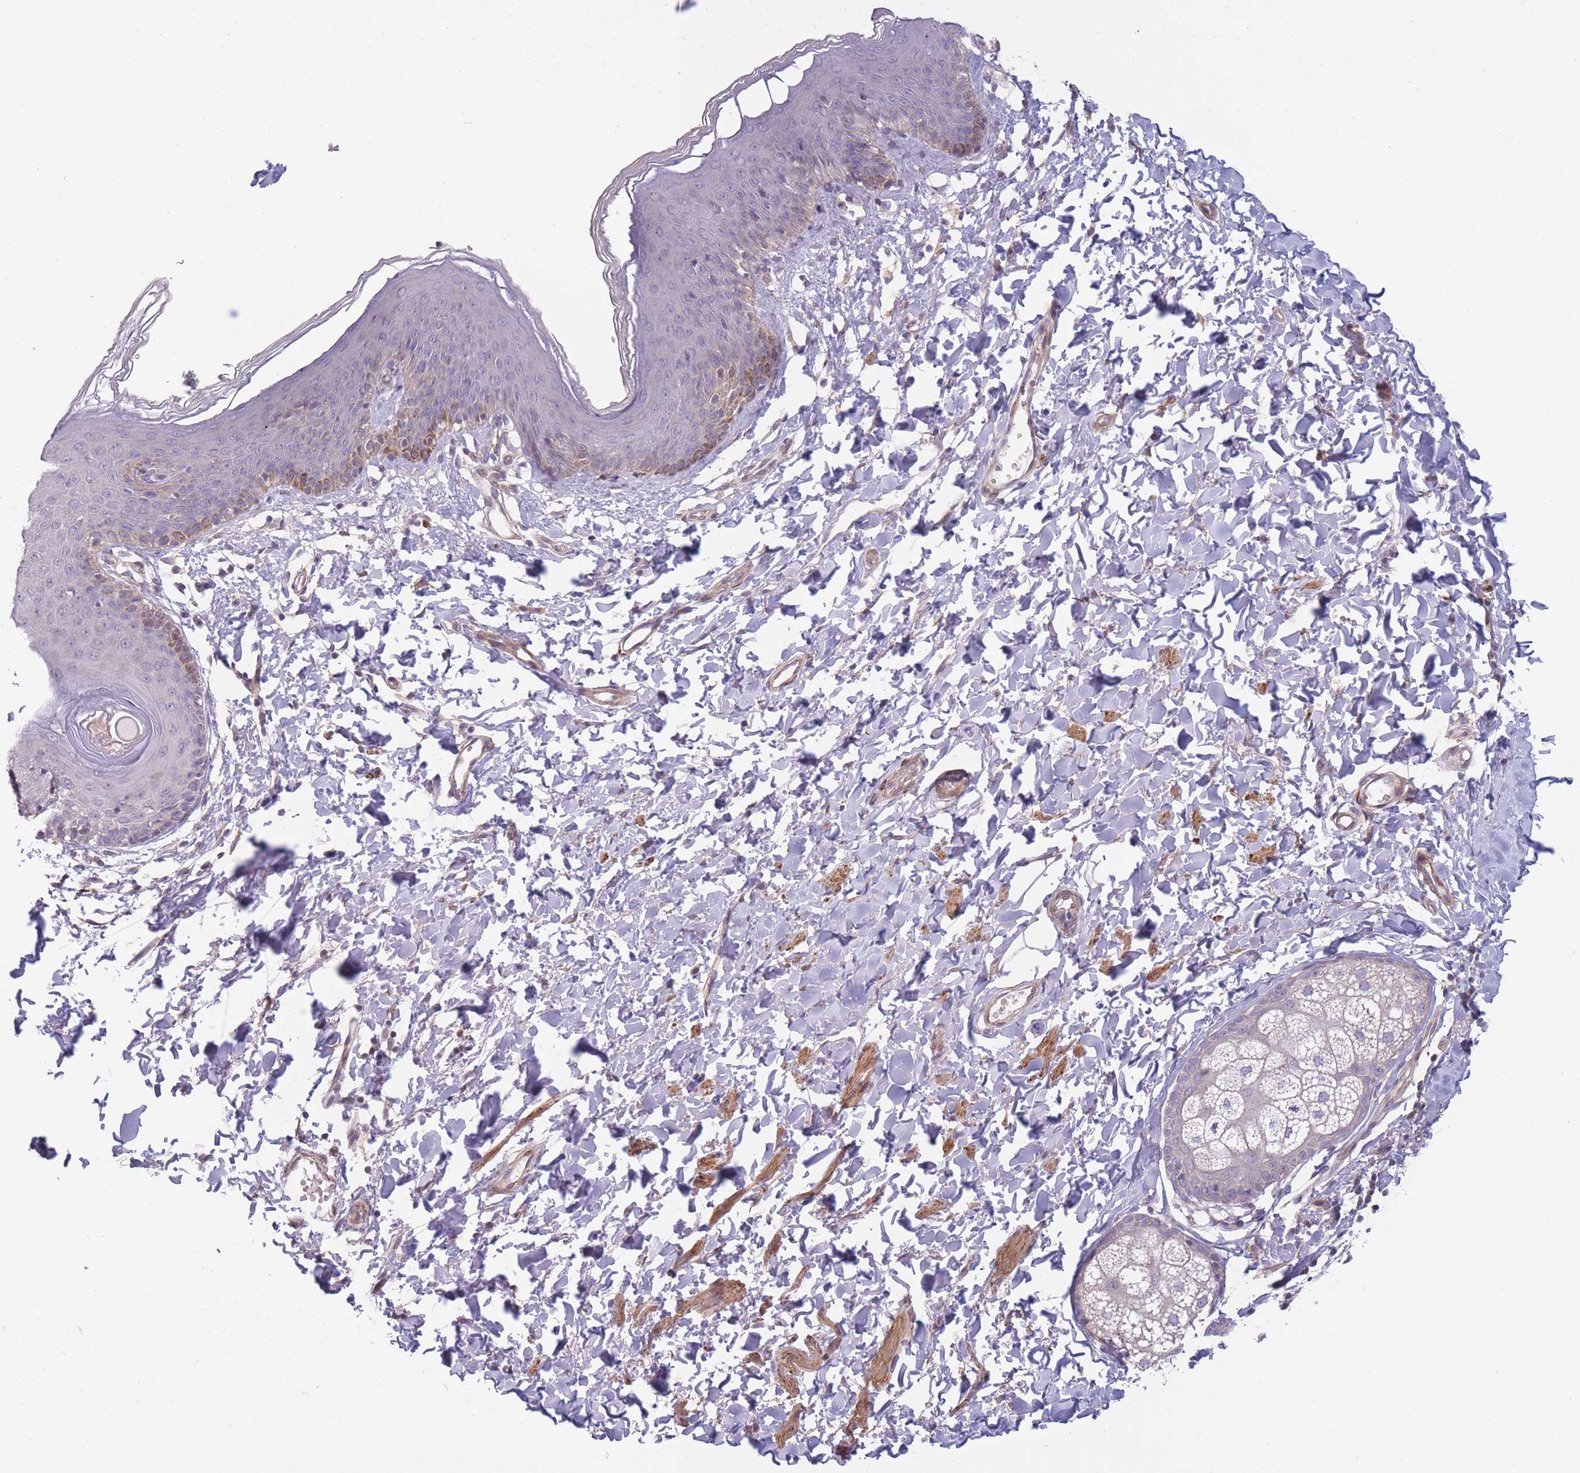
{"staining": {"intensity": "moderate", "quantity": "<25%", "location": "cytoplasmic/membranous,nuclear"}, "tissue": "skin", "cell_type": "Epidermal cells", "image_type": "normal", "snomed": [{"axis": "morphology", "description": "Normal tissue, NOS"}, {"axis": "topography", "description": "Vulva"}], "caption": "Immunohistochemical staining of benign human skin exhibits low levels of moderate cytoplasmic/membranous,nuclear staining in approximately <25% of epidermal cells.", "gene": "CCNQ", "patient": {"sex": "female", "age": 66}}